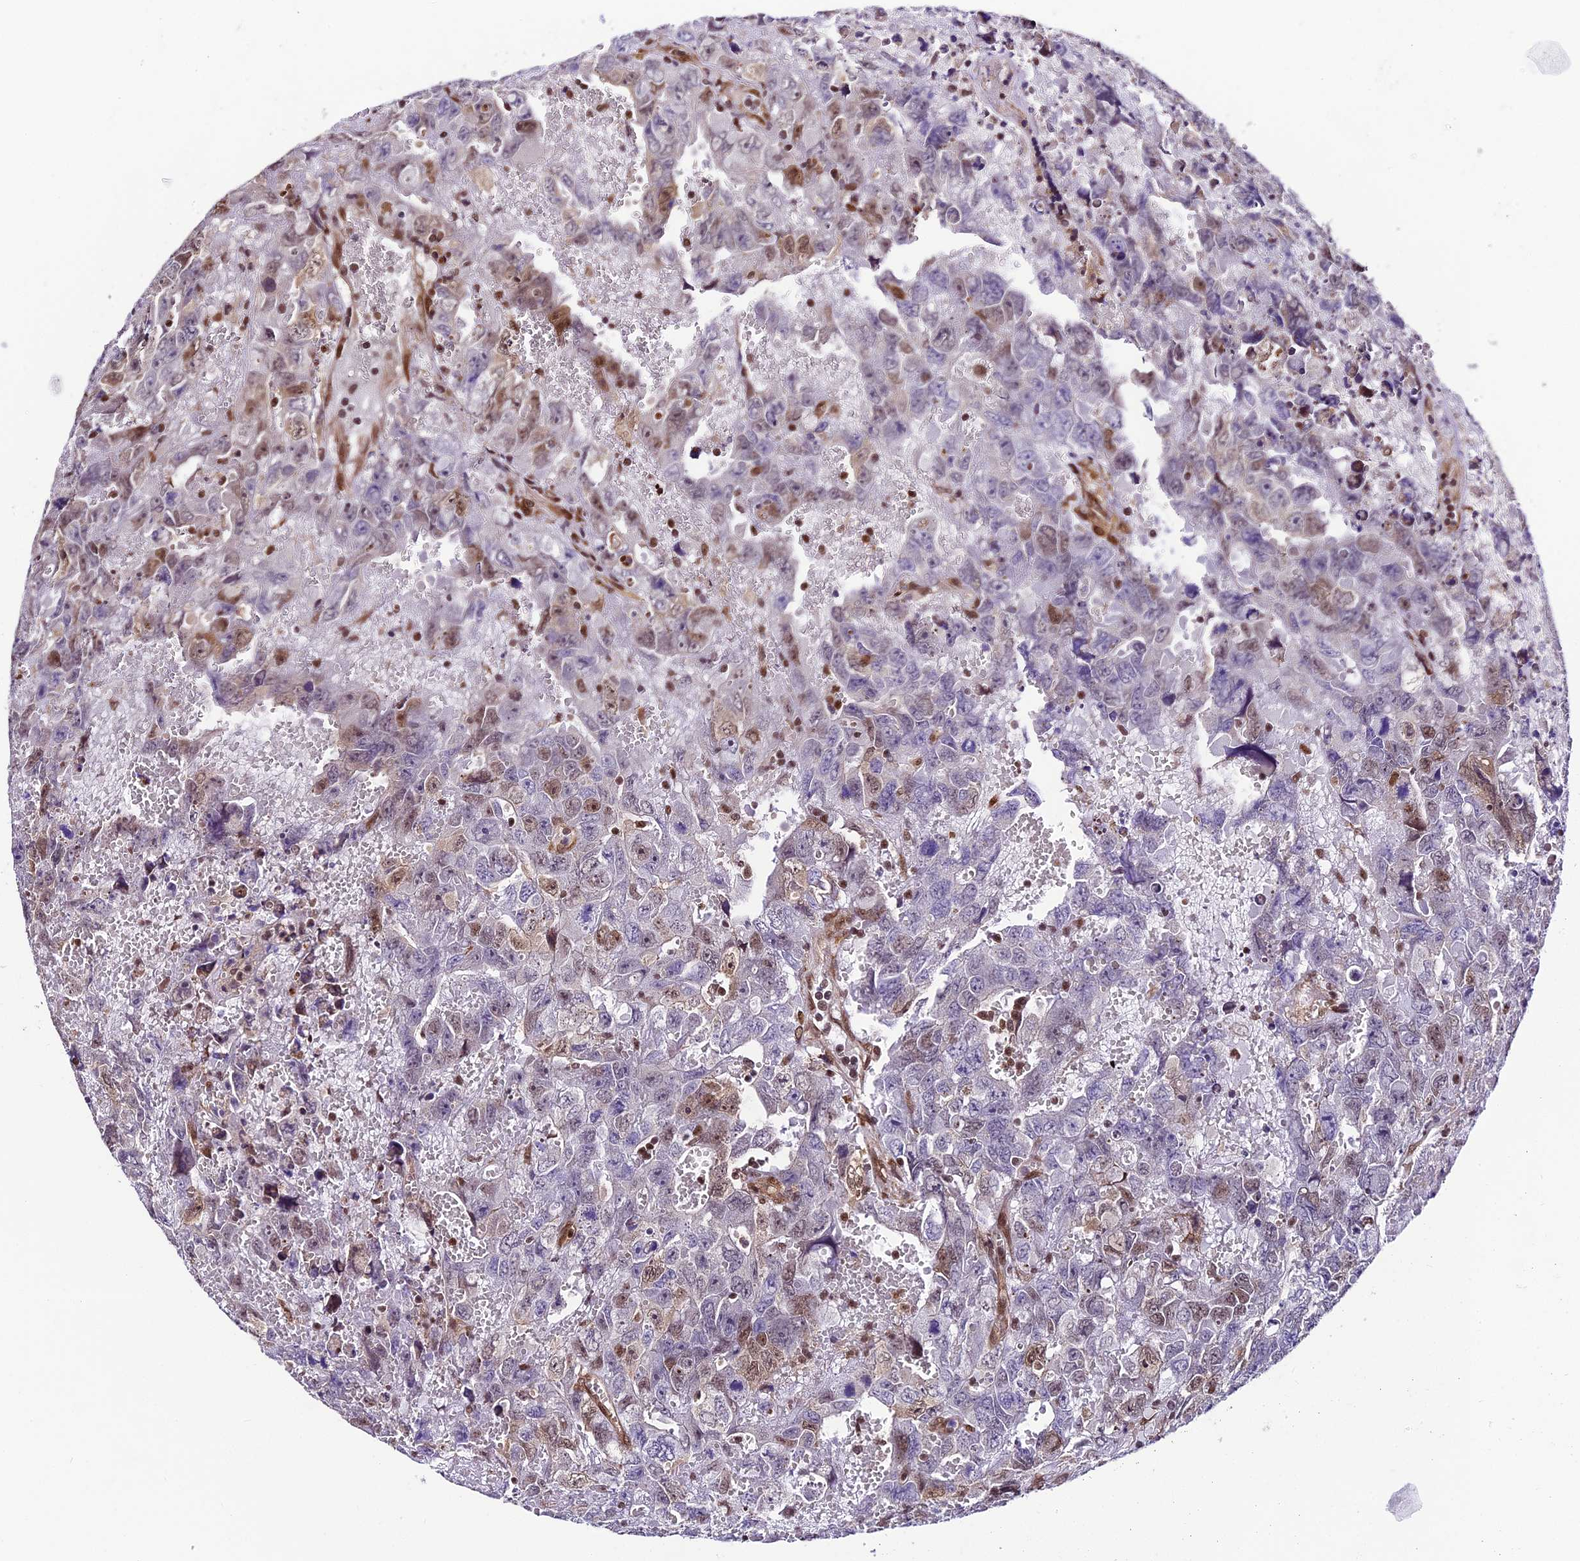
{"staining": {"intensity": "moderate", "quantity": "<25%", "location": "nuclear"}, "tissue": "testis cancer", "cell_type": "Tumor cells", "image_type": "cancer", "snomed": [{"axis": "morphology", "description": "Carcinoma, Embryonal, NOS"}, {"axis": "topography", "description": "Testis"}], "caption": "Immunohistochemical staining of human testis cancer (embryonal carcinoma) demonstrates moderate nuclear protein staining in about <25% of tumor cells. Using DAB (brown) and hematoxylin (blue) stains, captured at high magnification using brightfield microscopy.", "gene": "TRIM22", "patient": {"sex": "male", "age": 45}}